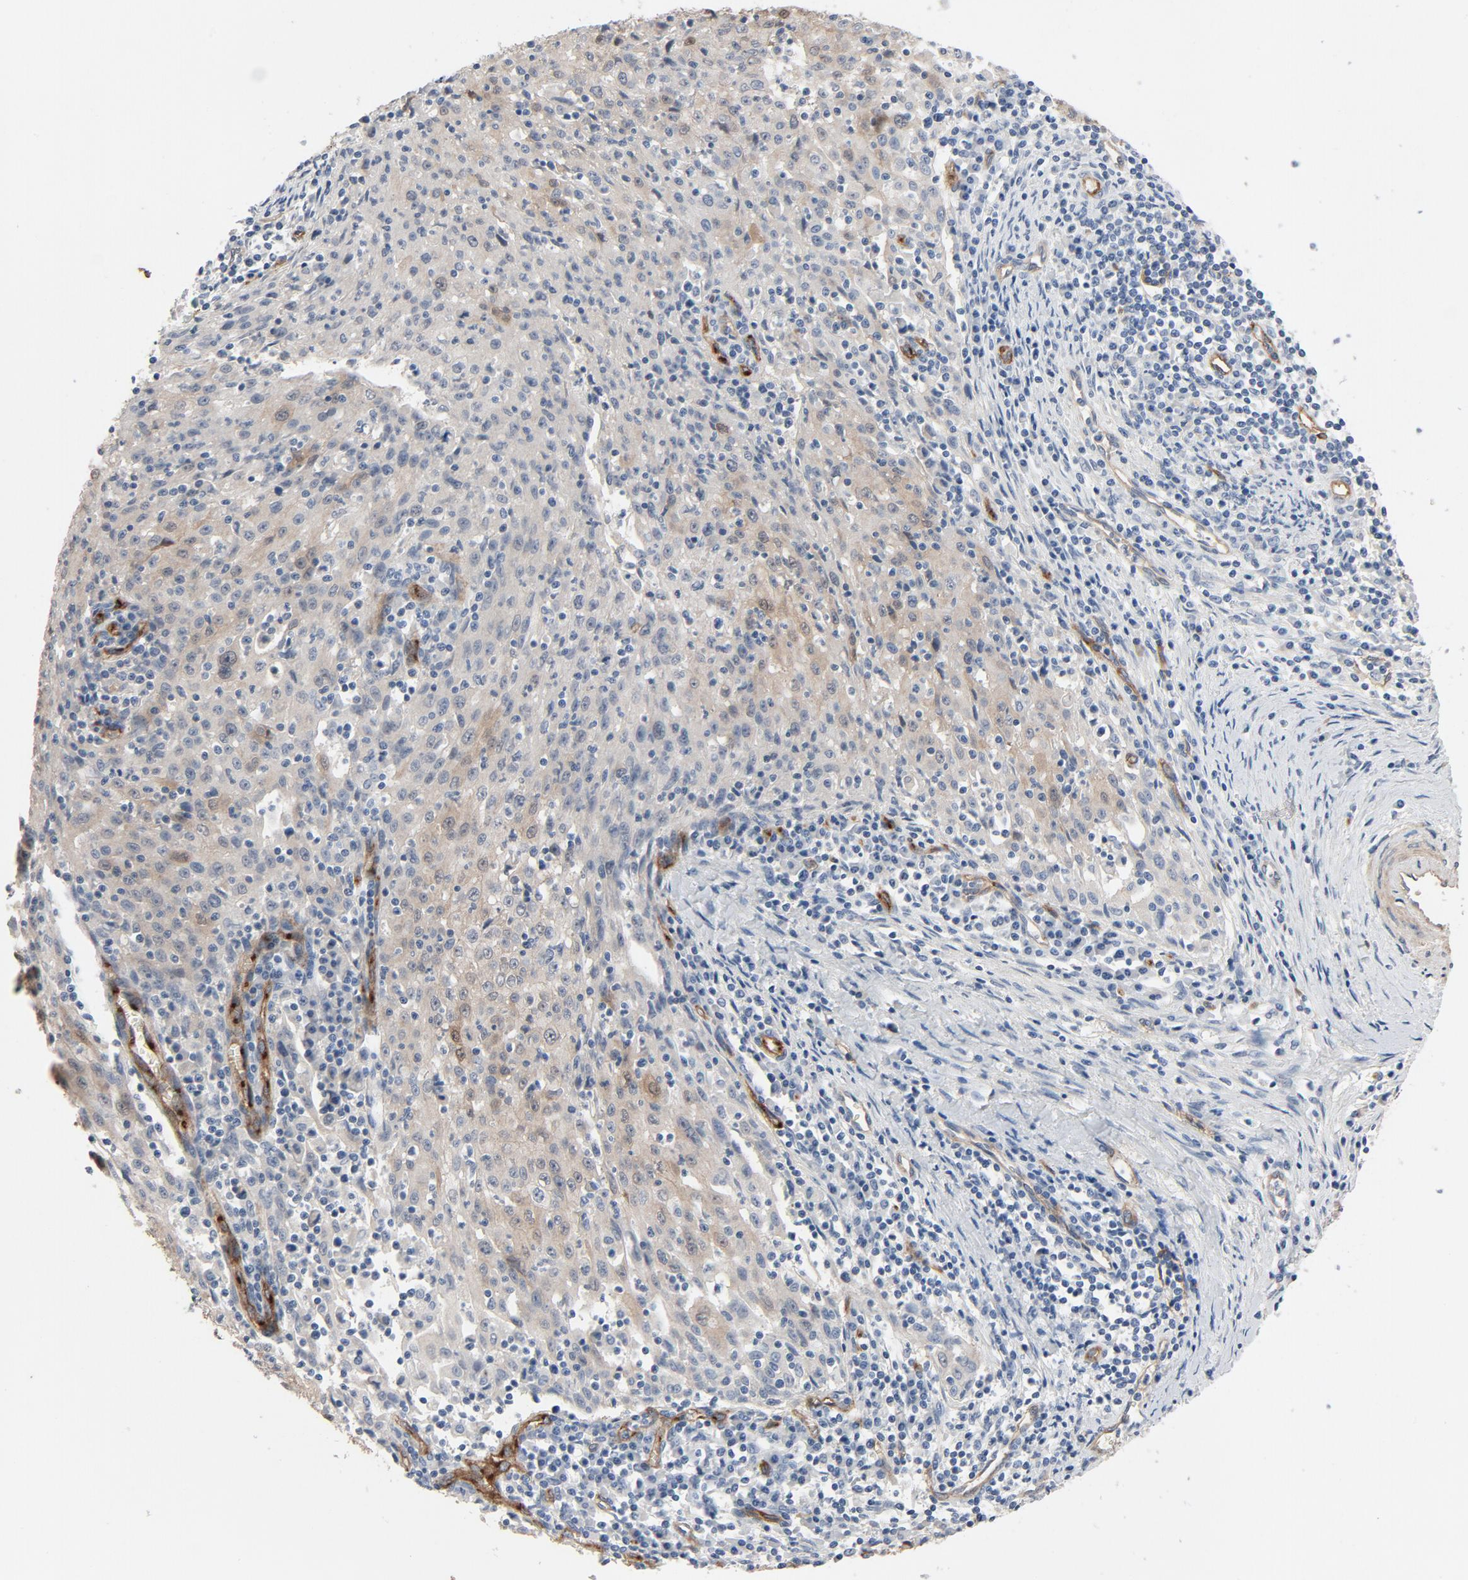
{"staining": {"intensity": "weak", "quantity": ">75%", "location": "cytoplasmic/membranous"}, "tissue": "cervical cancer", "cell_type": "Tumor cells", "image_type": "cancer", "snomed": [{"axis": "morphology", "description": "Squamous cell carcinoma, NOS"}, {"axis": "topography", "description": "Cervix"}], "caption": "IHC of human squamous cell carcinoma (cervical) displays low levels of weak cytoplasmic/membranous expression in about >75% of tumor cells.", "gene": "KDR", "patient": {"sex": "female", "age": 27}}